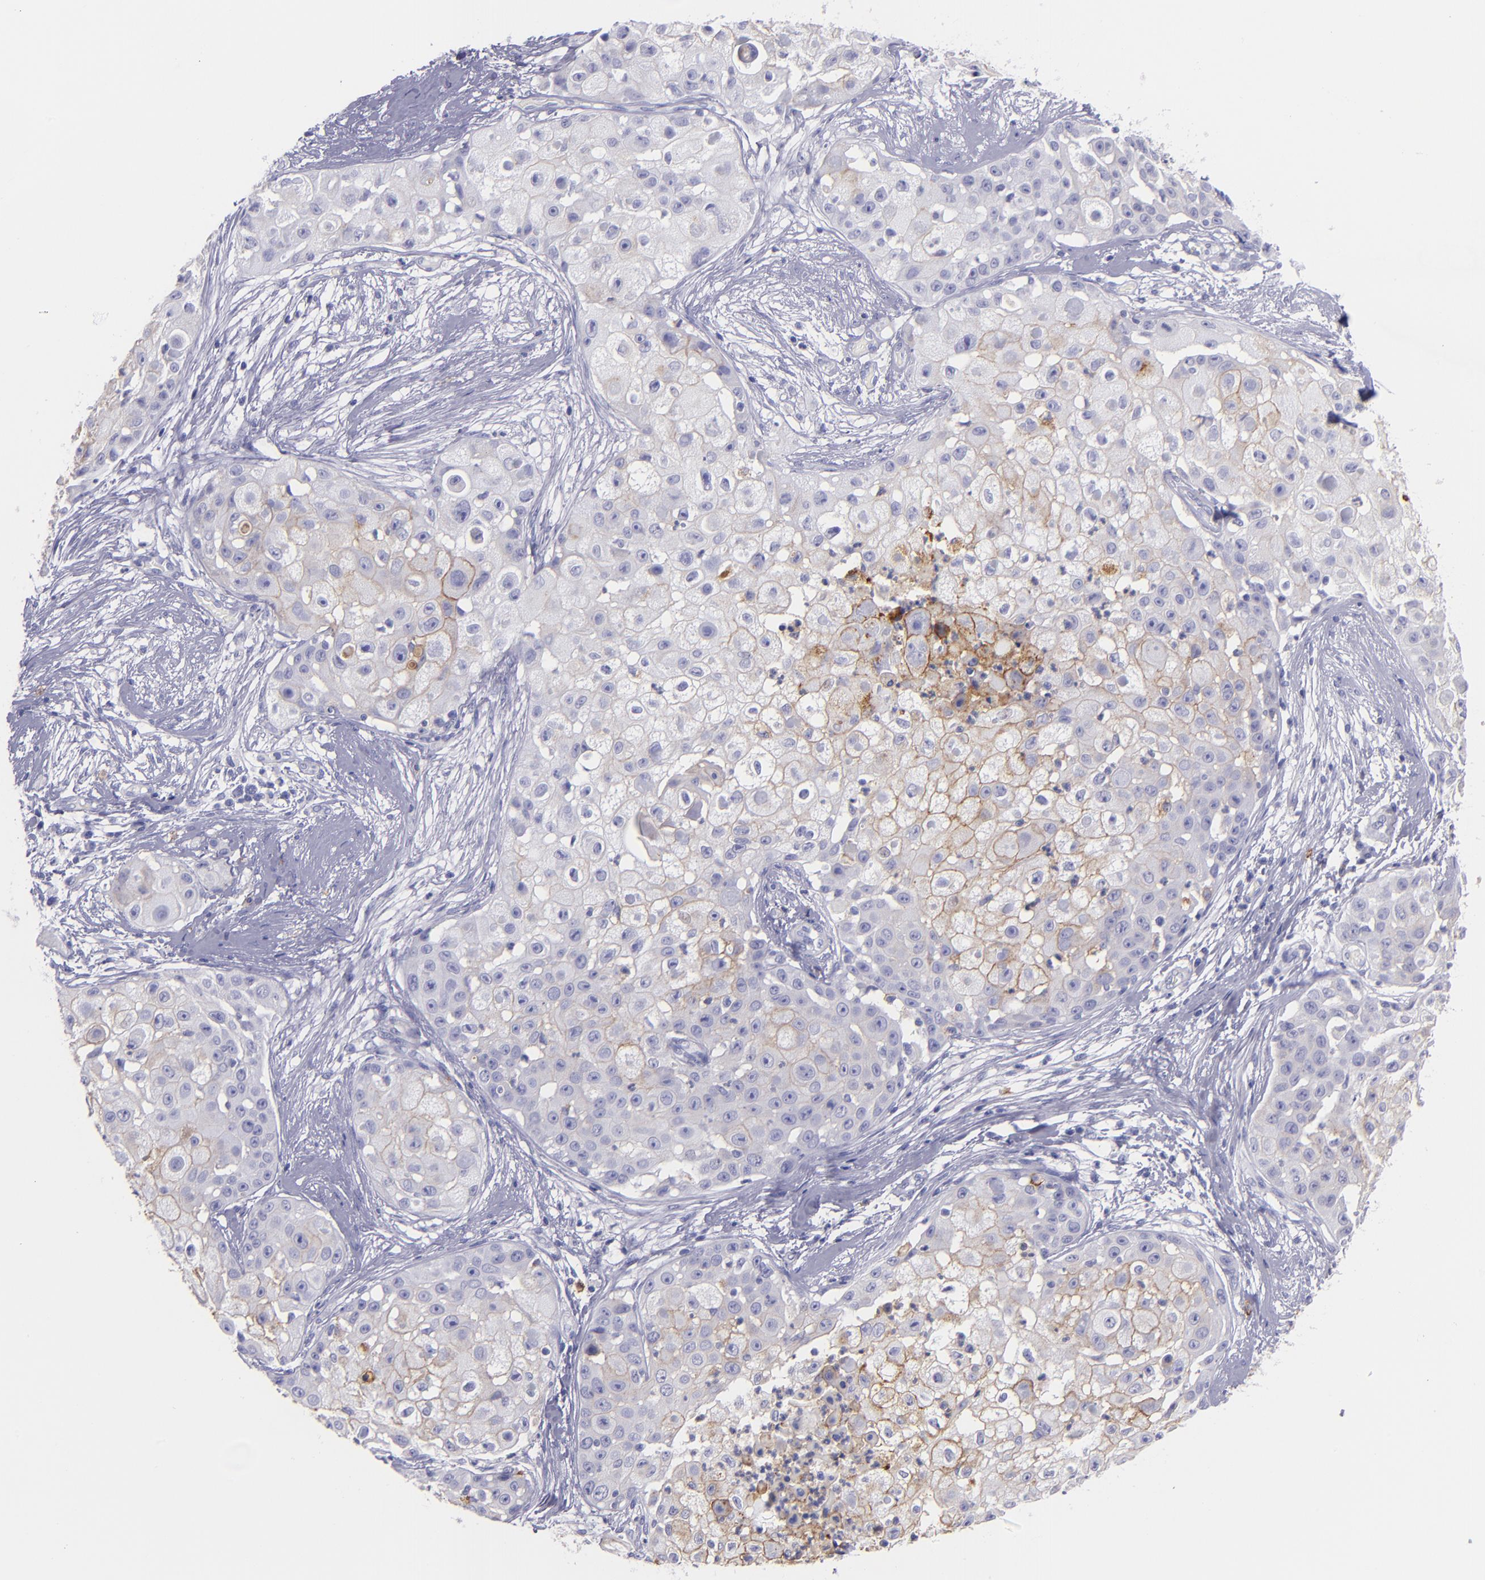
{"staining": {"intensity": "moderate", "quantity": "<25%", "location": "cytoplasmic/membranous"}, "tissue": "skin cancer", "cell_type": "Tumor cells", "image_type": "cancer", "snomed": [{"axis": "morphology", "description": "Squamous cell carcinoma, NOS"}, {"axis": "topography", "description": "Skin"}], "caption": "Immunohistochemistry micrograph of neoplastic tissue: human skin squamous cell carcinoma stained using immunohistochemistry (IHC) exhibits low levels of moderate protein expression localized specifically in the cytoplasmic/membranous of tumor cells, appearing as a cytoplasmic/membranous brown color.", "gene": "CD82", "patient": {"sex": "female", "age": 57}}